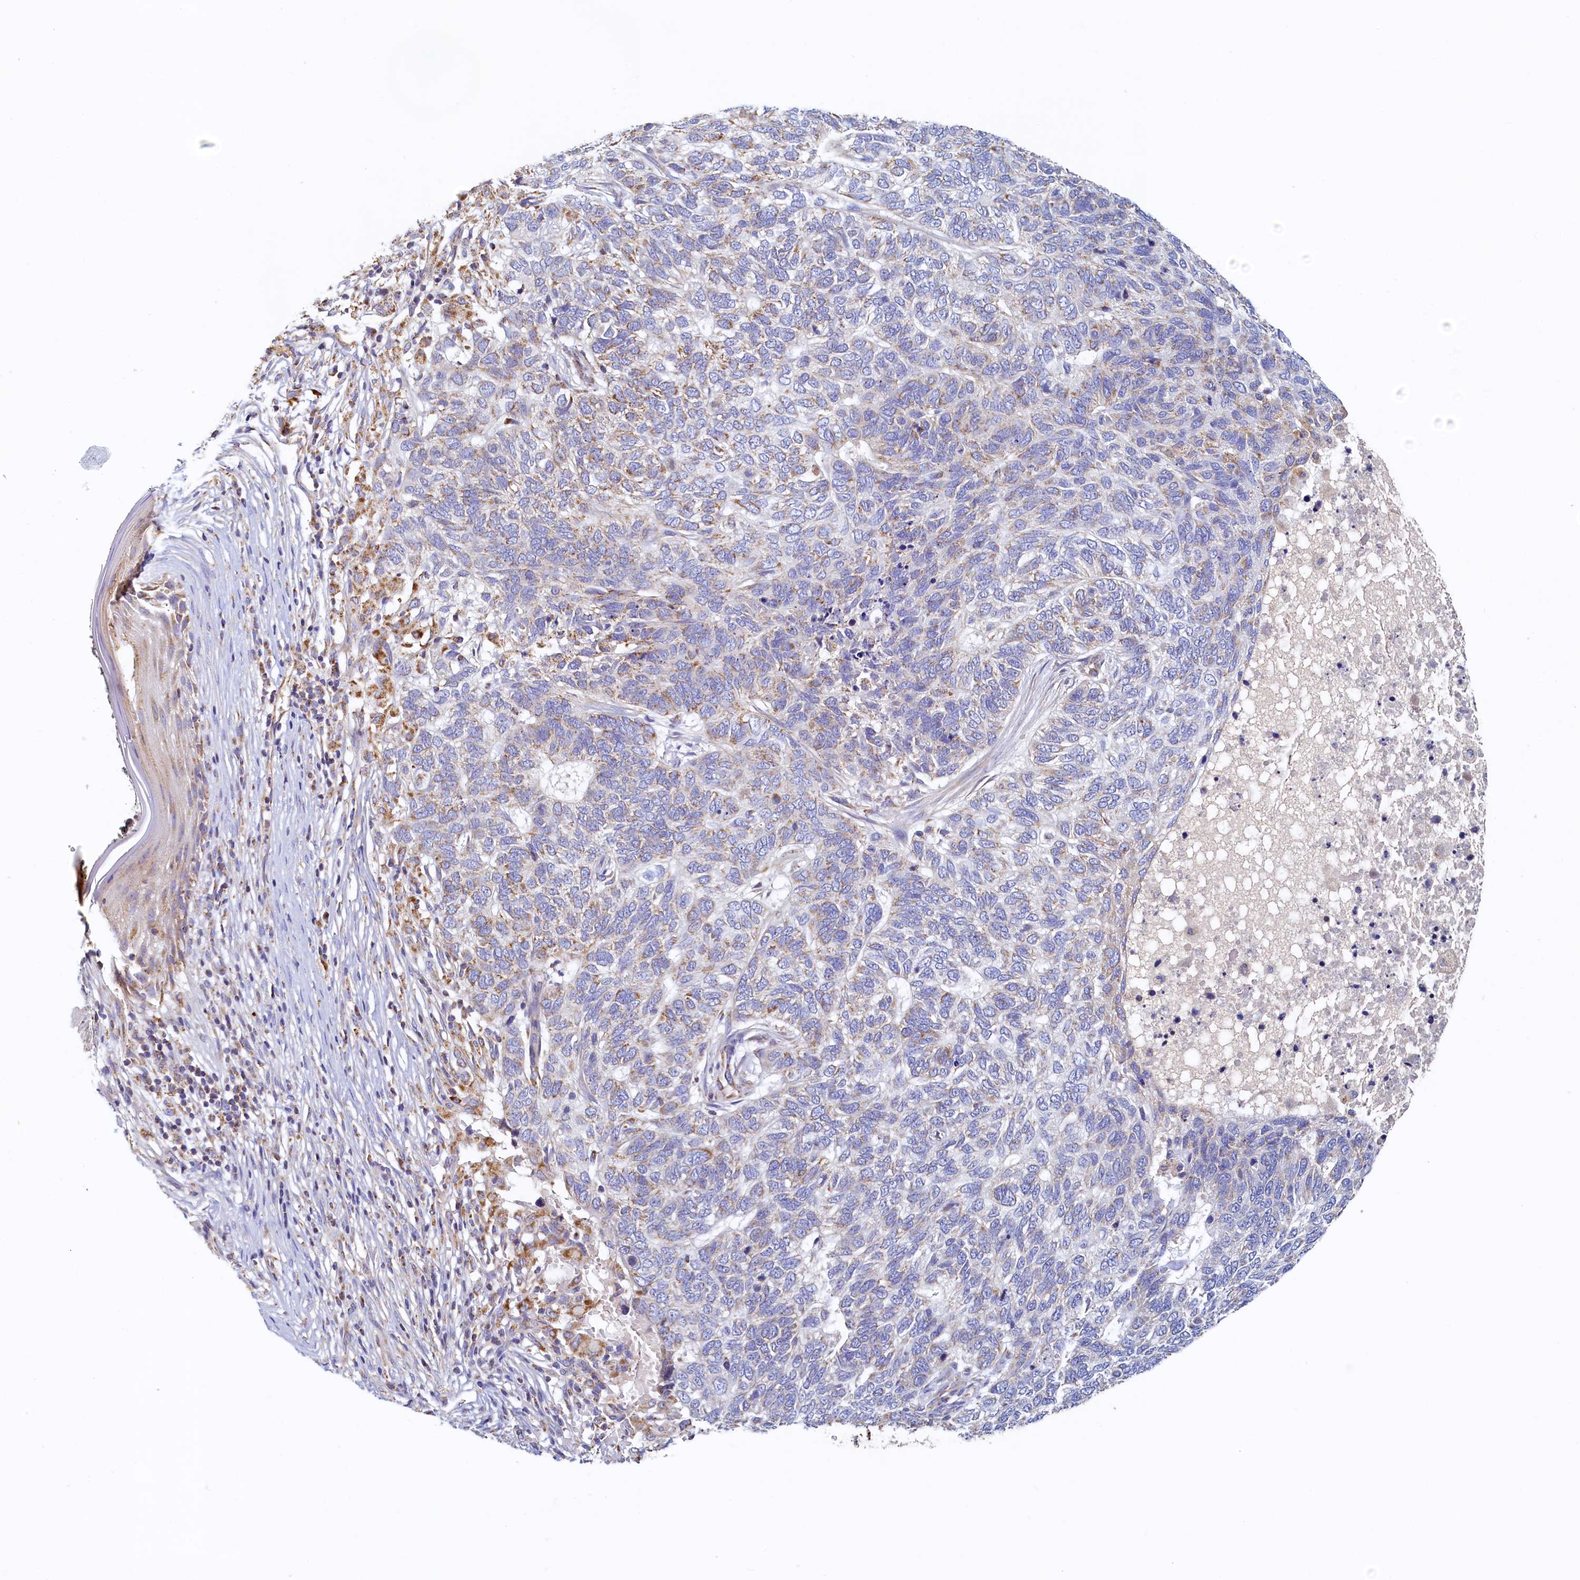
{"staining": {"intensity": "moderate", "quantity": "<25%", "location": "cytoplasmic/membranous"}, "tissue": "skin cancer", "cell_type": "Tumor cells", "image_type": "cancer", "snomed": [{"axis": "morphology", "description": "Basal cell carcinoma"}, {"axis": "topography", "description": "Skin"}], "caption": "Immunohistochemistry (DAB) staining of human skin basal cell carcinoma demonstrates moderate cytoplasmic/membranous protein positivity in approximately <25% of tumor cells.", "gene": "POC1A", "patient": {"sex": "female", "age": 65}}